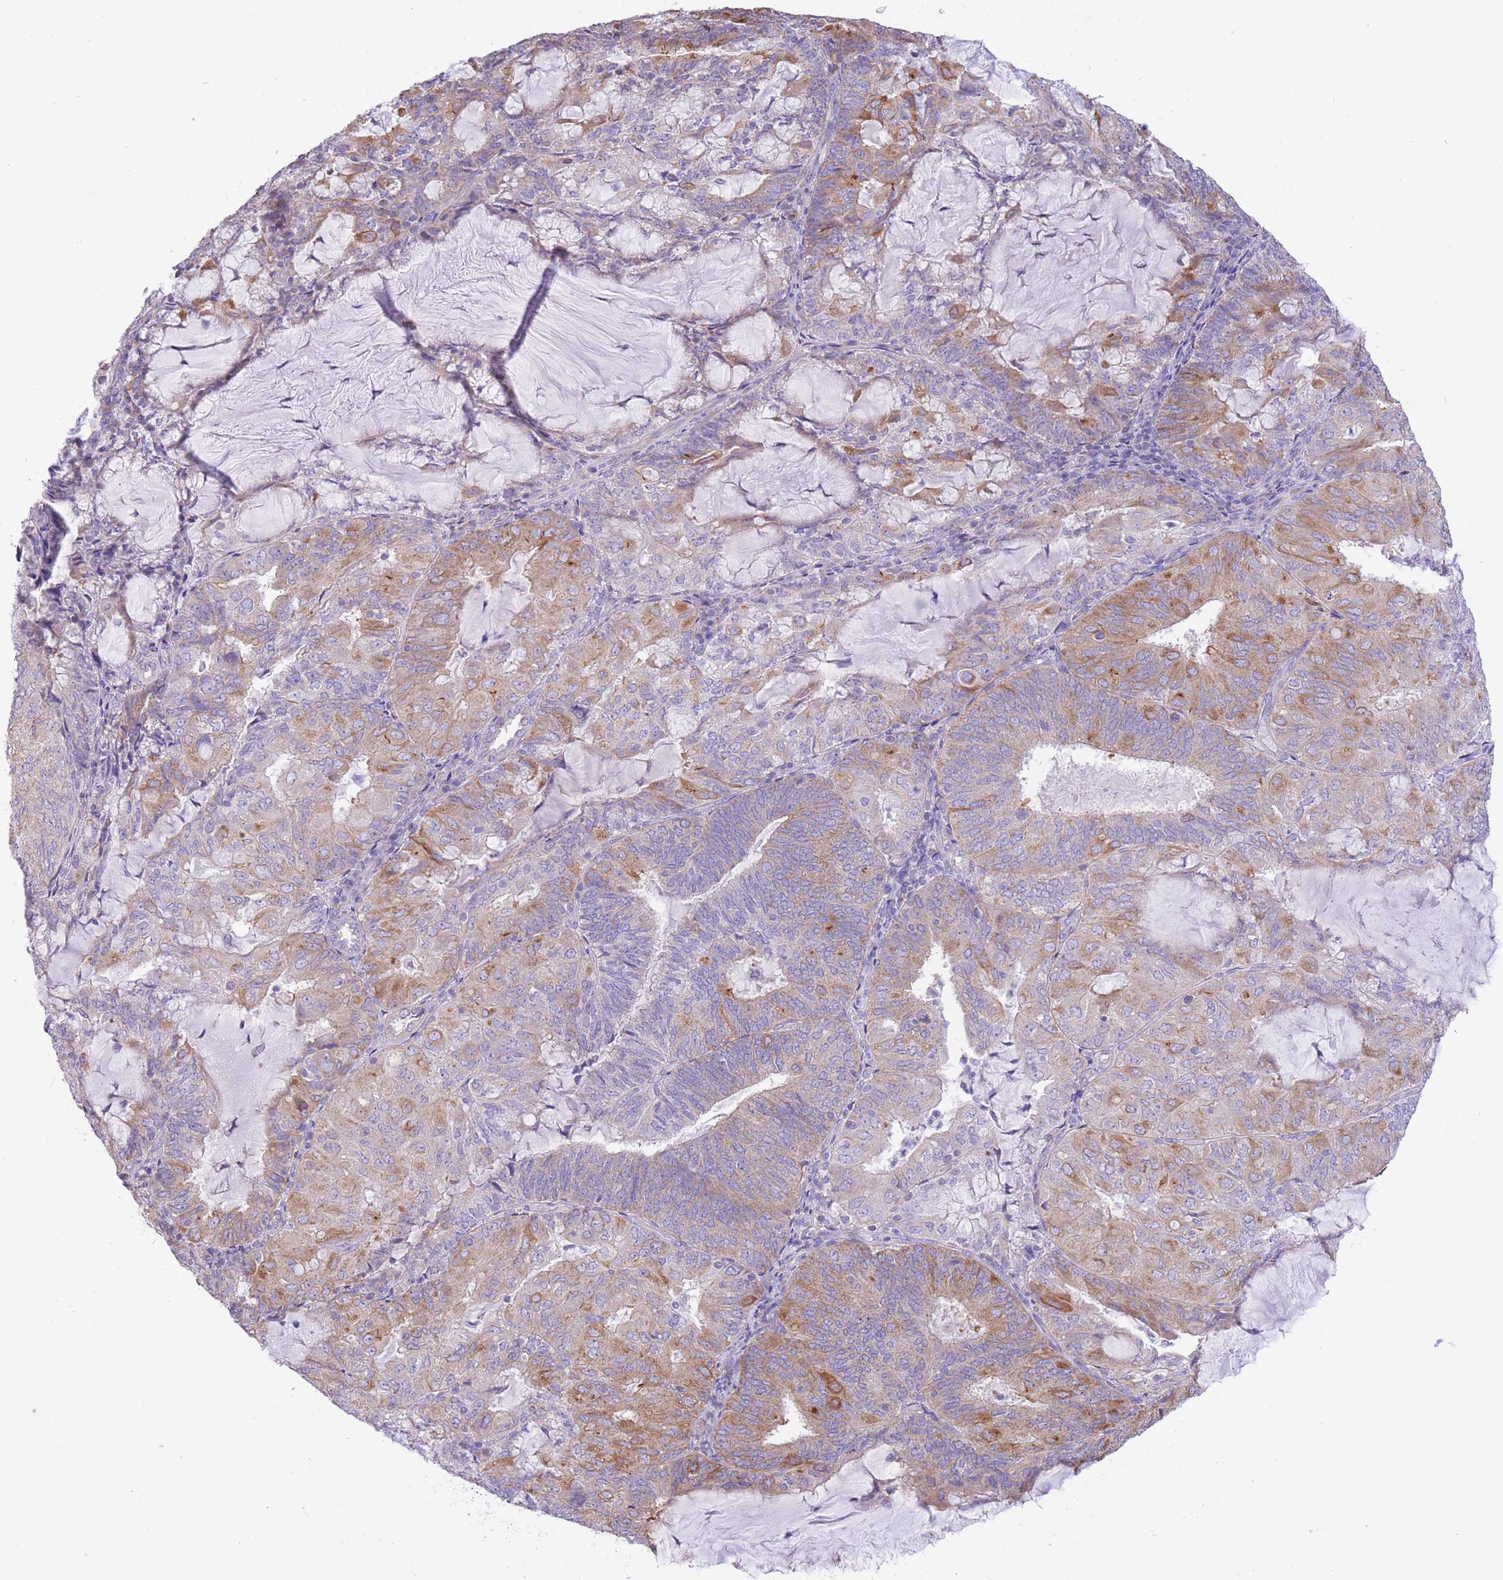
{"staining": {"intensity": "moderate", "quantity": "25%-75%", "location": "cytoplasmic/membranous"}, "tissue": "endometrial cancer", "cell_type": "Tumor cells", "image_type": "cancer", "snomed": [{"axis": "morphology", "description": "Adenocarcinoma, NOS"}, {"axis": "topography", "description": "Endometrium"}], "caption": "This image reveals endometrial cancer (adenocarcinoma) stained with IHC to label a protein in brown. The cytoplasmic/membranous of tumor cells show moderate positivity for the protein. Nuclei are counter-stained blue.", "gene": "RHOU", "patient": {"sex": "female", "age": 81}}